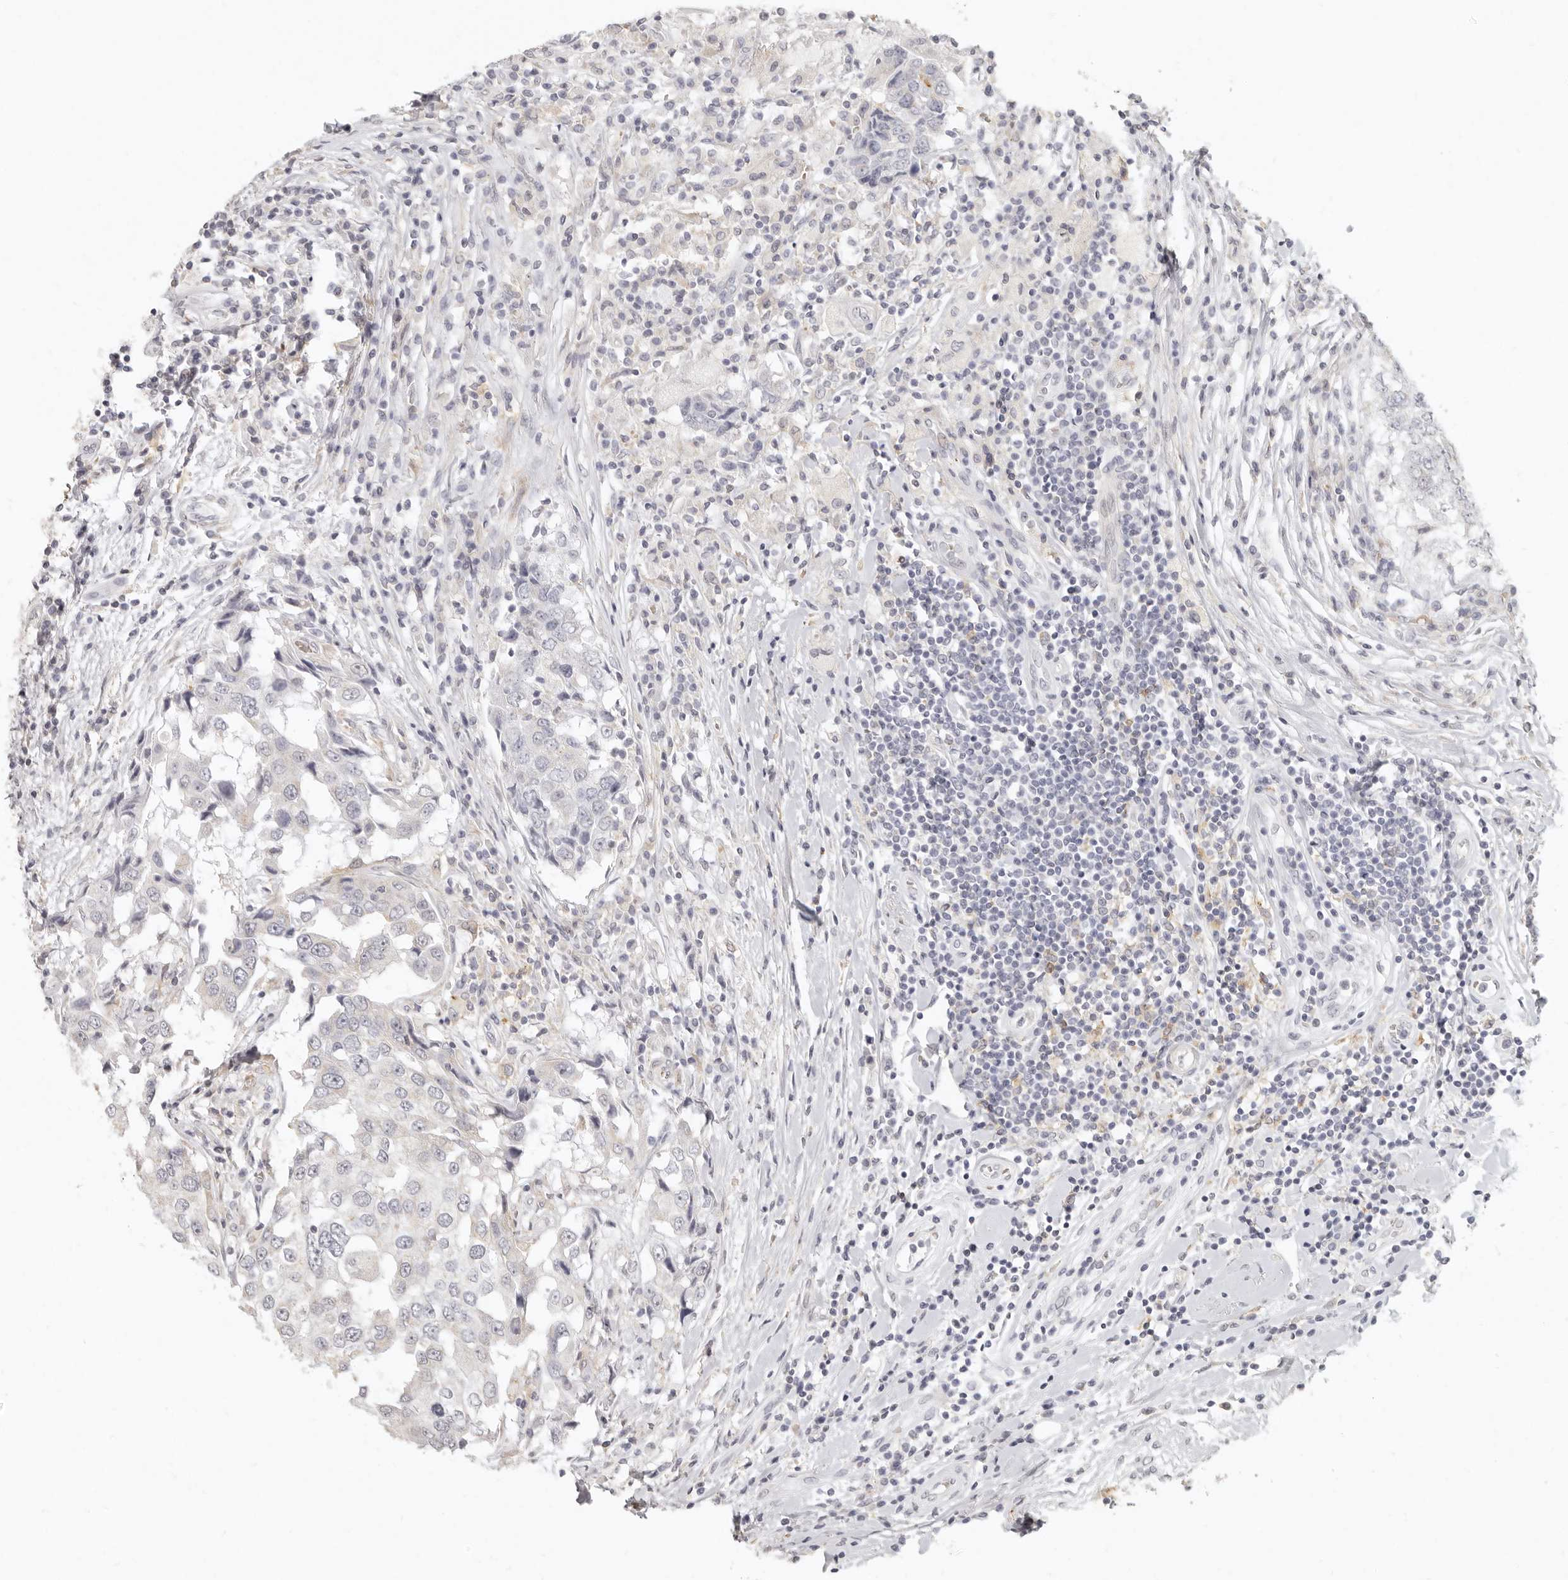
{"staining": {"intensity": "negative", "quantity": "none", "location": "none"}, "tissue": "breast cancer", "cell_type": "Tumor cells", "image_type": "cancer", "snomed": [{"axis": "morphology", "description": "Duct carcinoma"}, {"axis": "topography", "description": "Breast"}], "caption": "Breast cancer was stained to show a protein in brown. There is no significant positivity in tumor cells. (DAB immunohistochemistry with hematoxylin counter stain).", "gene": "NIBAN1", "patient": {"sex": "female", "age": 27}}